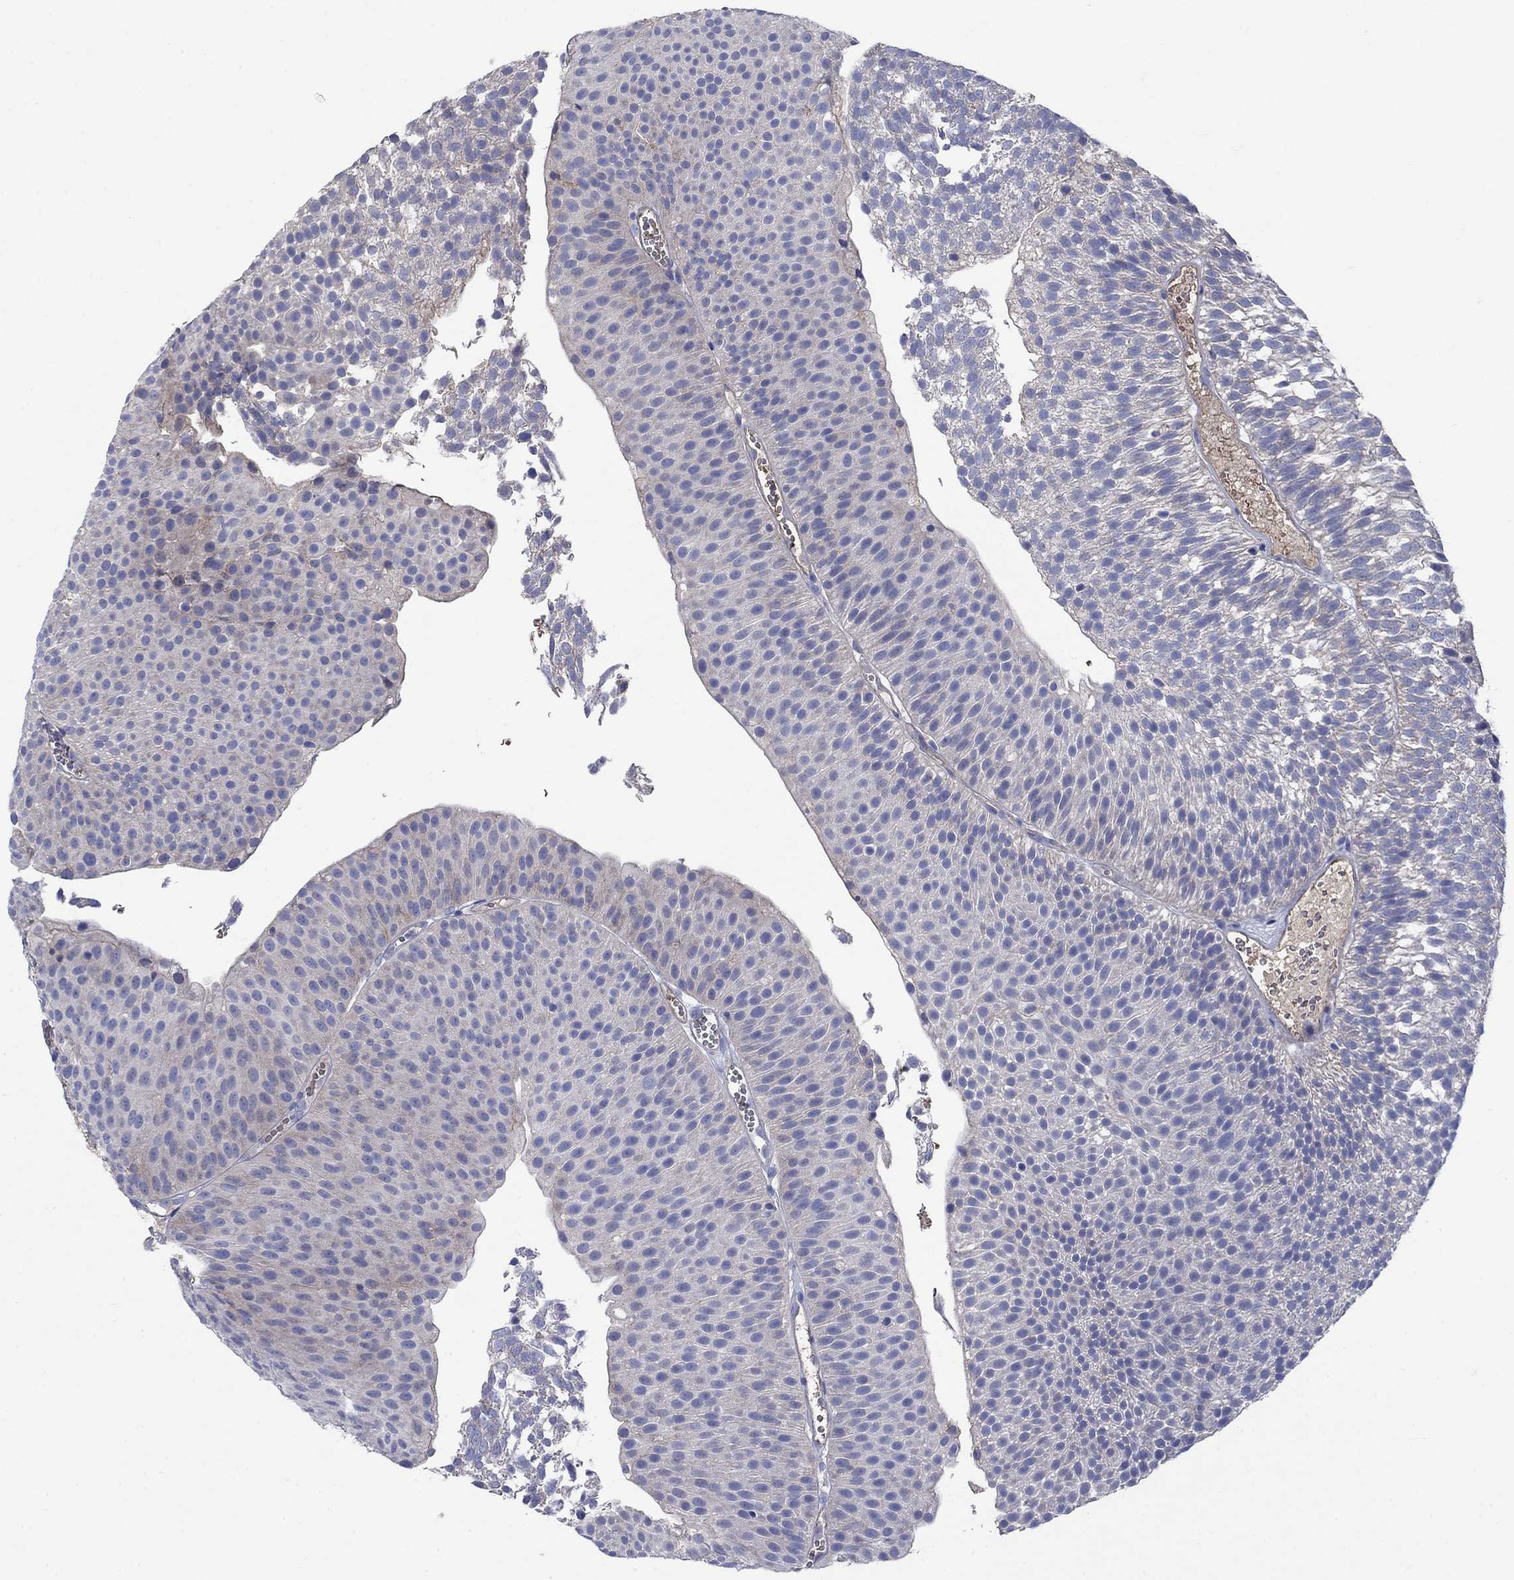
{"staining": {"intensity": "negative", "quantity": "none", "location": "none"}, "tissue": "urothelial cancer", "cell_type": "Tumor cells", "image_type": "cancer", "snomed": [{"axis": "morphology", "description": "Urothelial carcinoma, Low grade"}, {"axis": "topography", "description": "Urinary bladder"}], "caption": "Immunohistochemistry micrograph of neoplastic tissue: urothelial cancer stained with DAB shows no significant protein expression in tumor cells. (DAB (3,3'-diaminobenzidine) immunohistochemistry (IHC), high magnification).", "gene": "FLNC", "patient": {"sex": "male", "age": 65}}